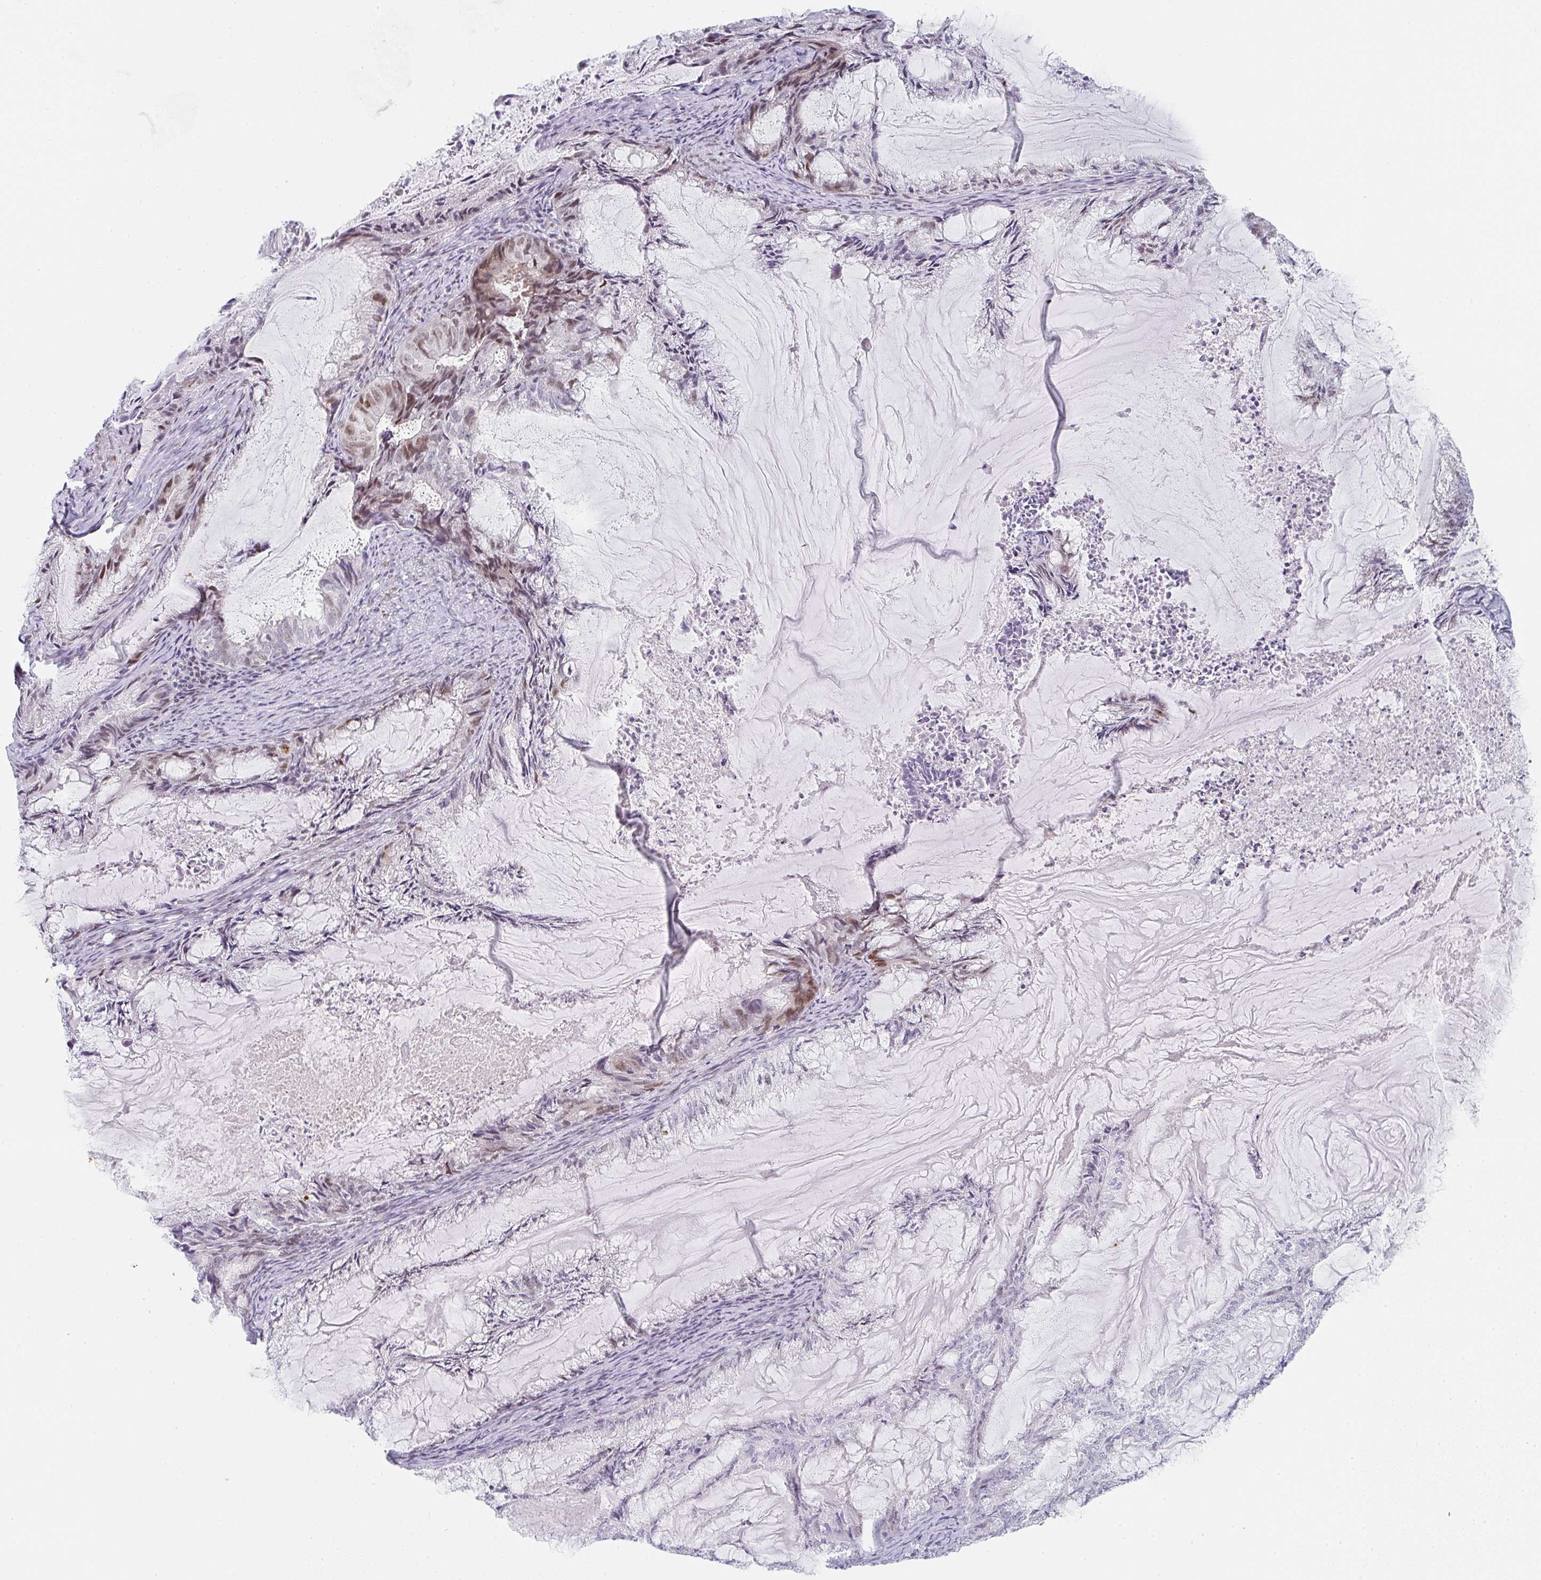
{"staining": {"intensity": "moderate", "quantity": "<25%", "location": "nuclear"}, "tissue": "endometrial cancer", "cell_type": "Tumor cells", "image_type": "cancer", "snomed": [{"axis": "morphology", "description": "Adenocarcinoma, NOS"}, {"axis": "topography", "description": "Endometrium"}], "caption": "DAB (3,3'-diaminobenzidine) immunohistochemical staining of endometrial cancer shows moderate nuclear protein staining in approximately <25% of tumor cells.", "gene": "POU2AF2", "patient": {"sex": "female", "age": 86}}